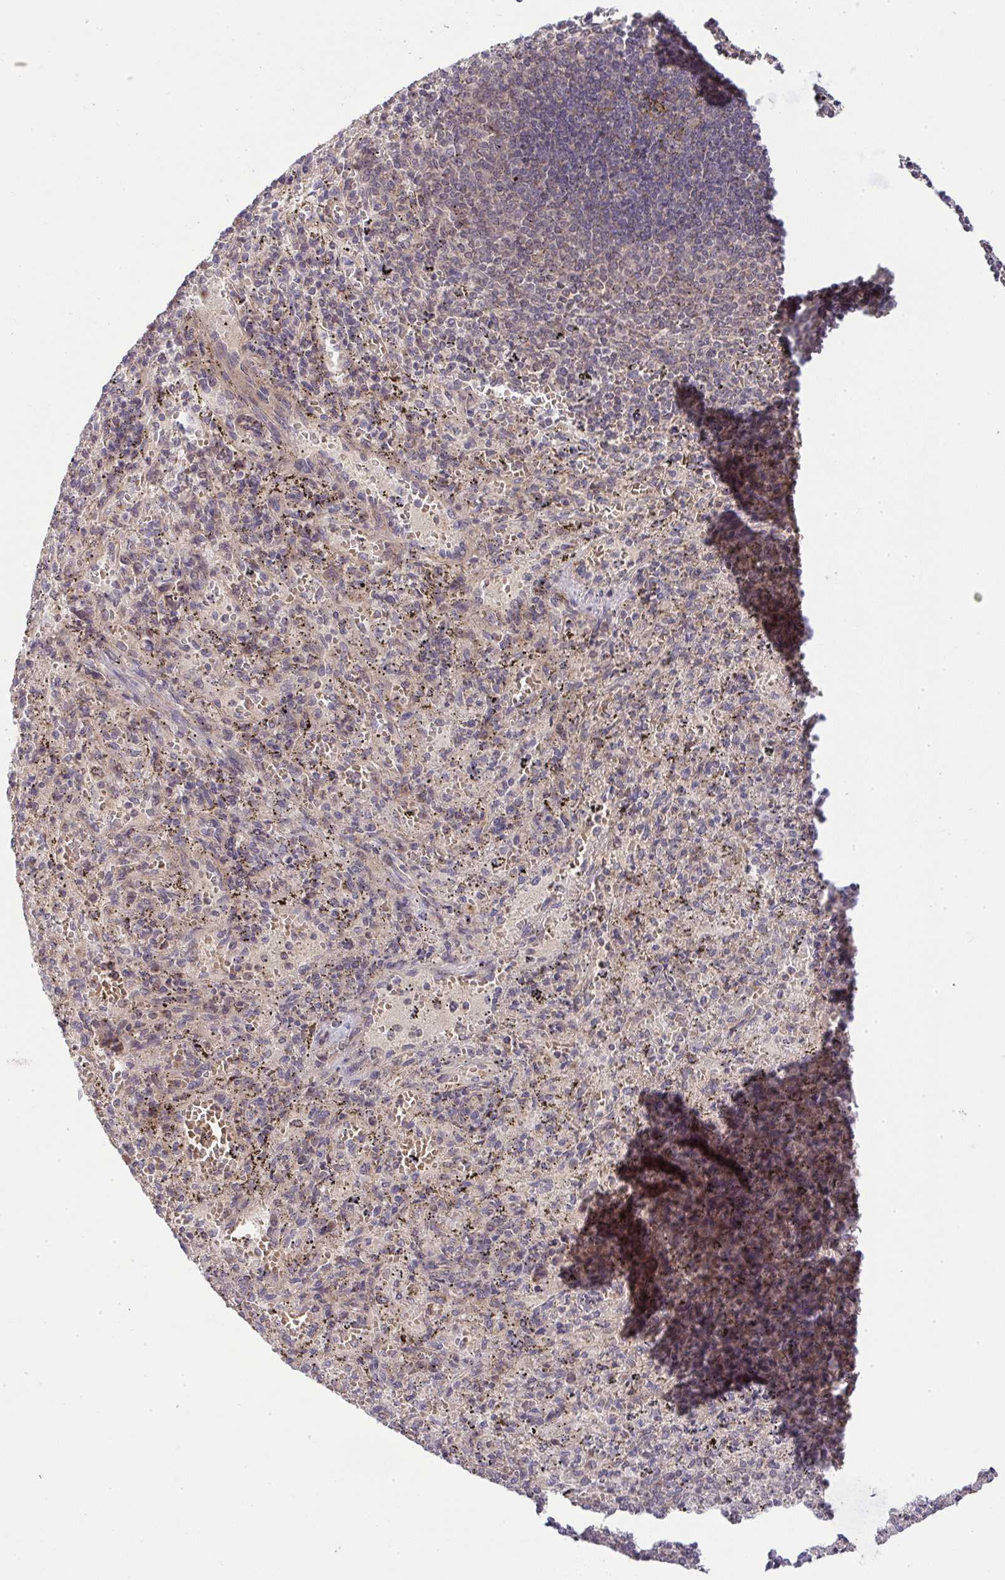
{"staining": {"intensity": "negative", "quantity": "none", "location": "none"}, "tissue": "spleen", "cell_type": "Cells in red pulp", "image_type": "normal", "snomed": [{"axis": "morphology", "description": "Normal tissue, NOS"}, {"axis": "topography", "description": "Spleen"}], "caption": "Human spleen stained for a protein using IHC reveals no positivity in cells in red pulp.", "gene": "SLC9A6", "patient": {"sex": "male", "age": 57}}